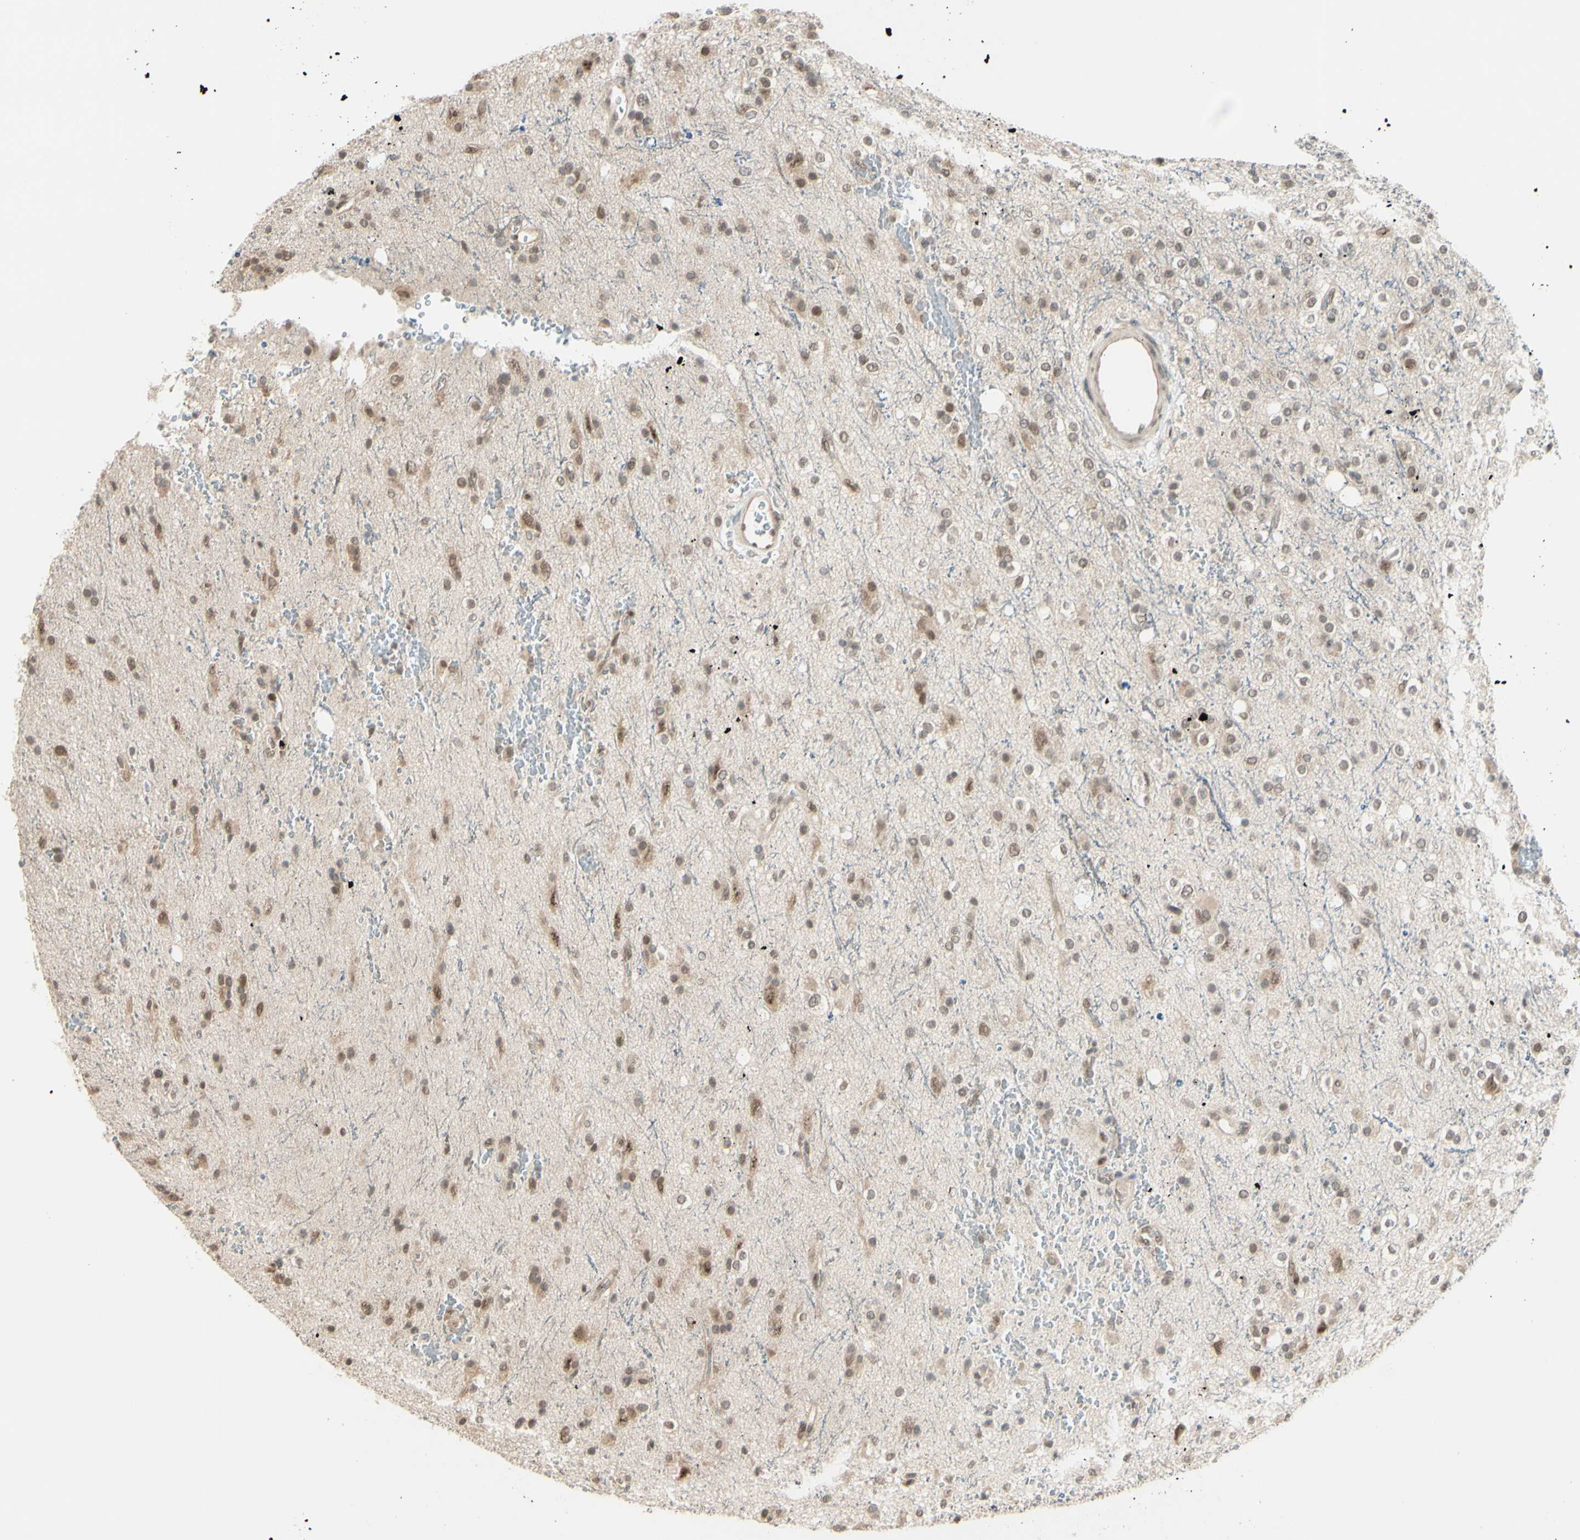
{"staining": {"intensity": "weak", "quantity": "25%-75%", "location": "nuclear"}, "tissue": "glioma", "cell_type": "Tumor cells", "image_type": "cancer", "snomed": [{"axis": "morphology", "description": "Glioma, malignant, High grade"}, {"axis": "topography", "description": "Brain"}], "caption": "Immunohistochemical staining of malignant high-grade glioma shows low levels of weak nuclear protein positivity in approximately 25%-75% of tumor cells. The staining was performed using DAB, with brown indicating positive protein expression. Nuclei are stained blue with hematoxylin.", "gene": "BRMS1", "patient": {"sex": "male", "age": 47}}